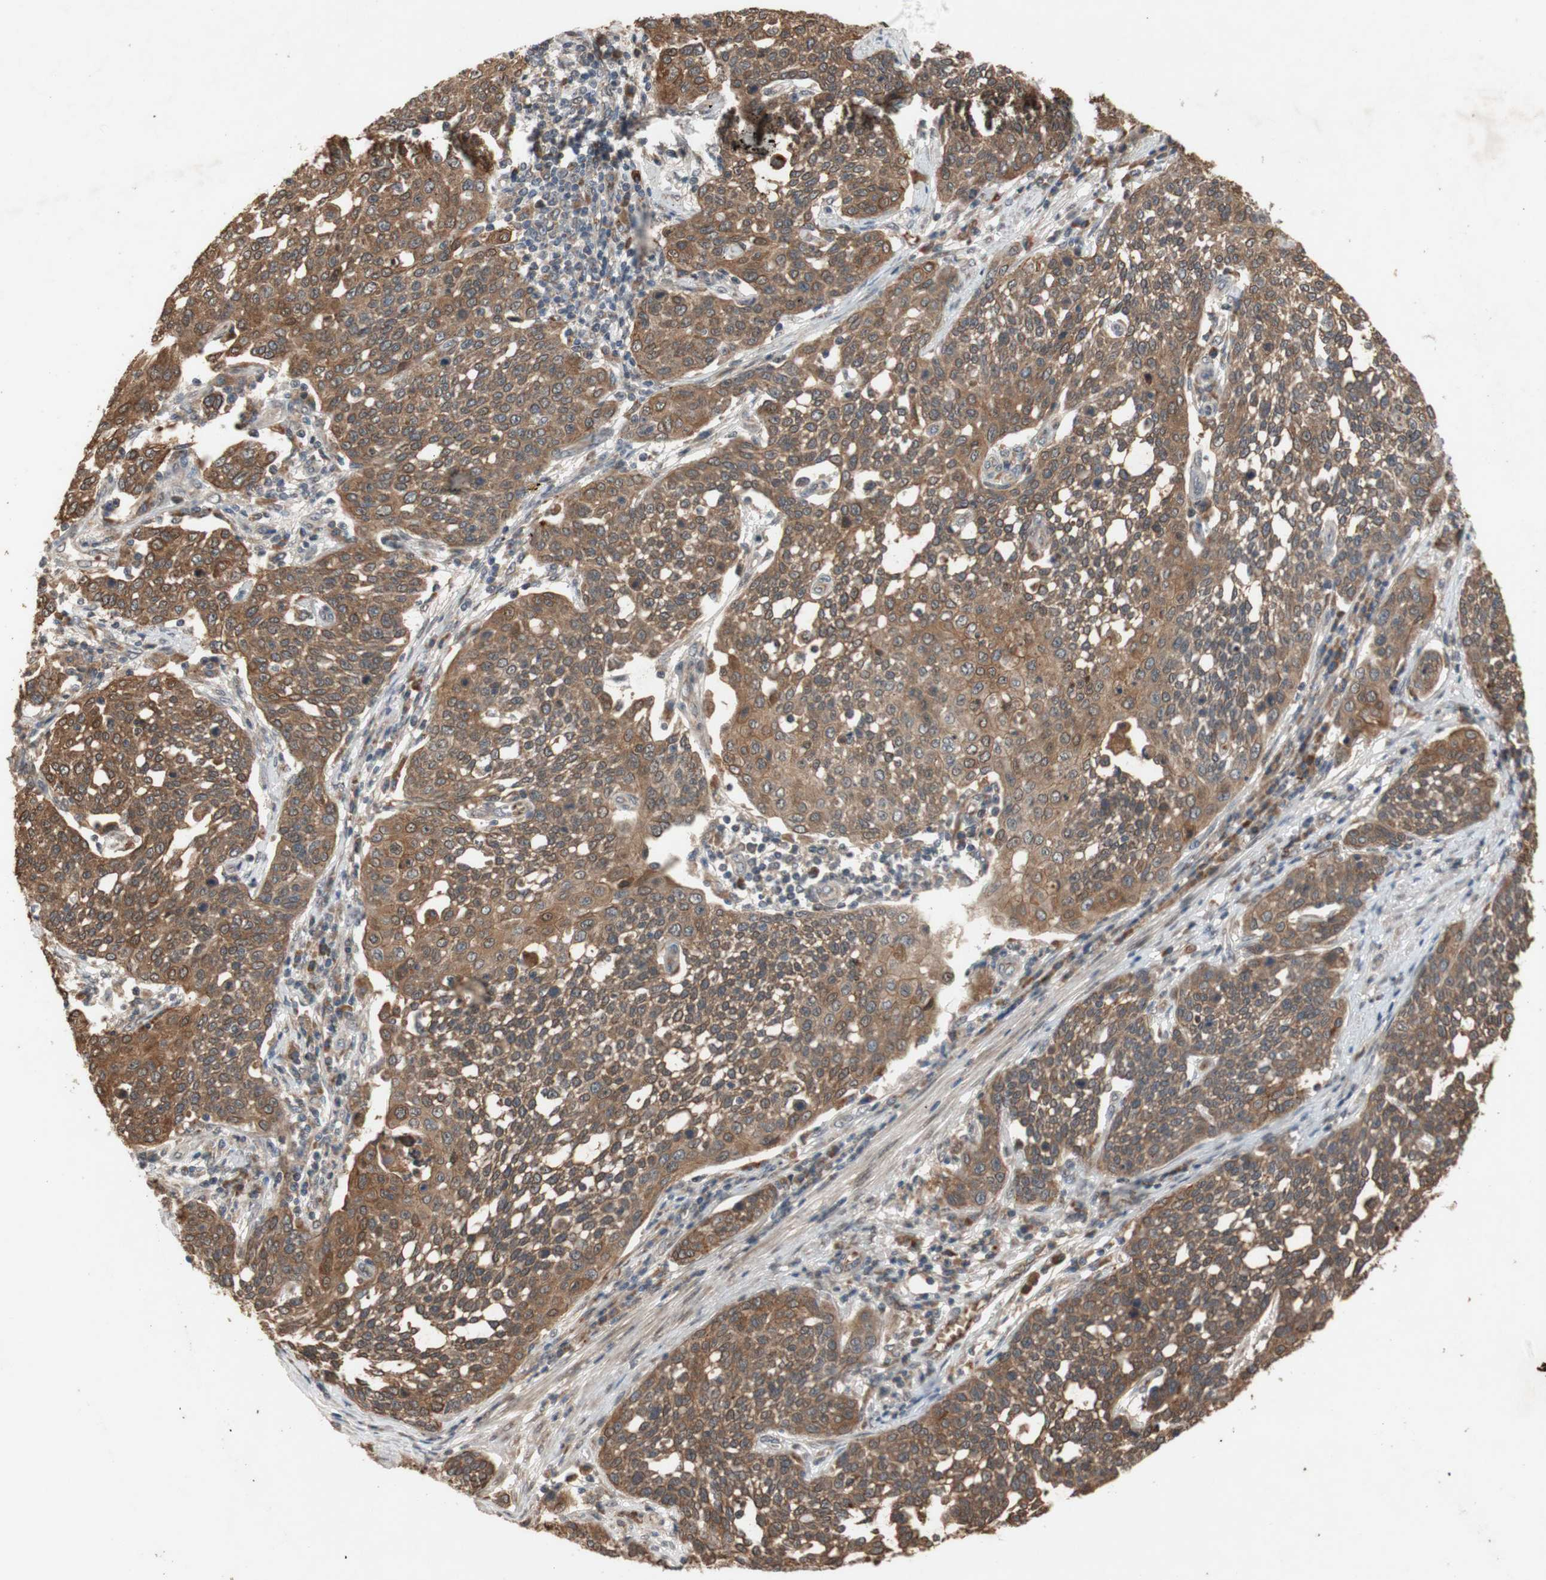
{"staining": {"intensity": "moderate", "quantity": ">75%", "location": "cytoplasmic/membranous"}, "tissue": "cervical cancer", "cell_type": "Tumor cells", "image_type": "cancer", "snomed": [{"axis": "morphology", "description": "Squamous cell carcinoma, NOS"}, {"axis": "topography", "description": "Cervix"}], "caption": "There is medium levels of moderate cytoplasmic/membranous staining in tumor cells of cervical cancer (squamous cell carcinoma), as demonstrated by immunohistochemical staining (brown color).", "gene": "PKN1", "patient": {"sex": "female", "age": 34}}